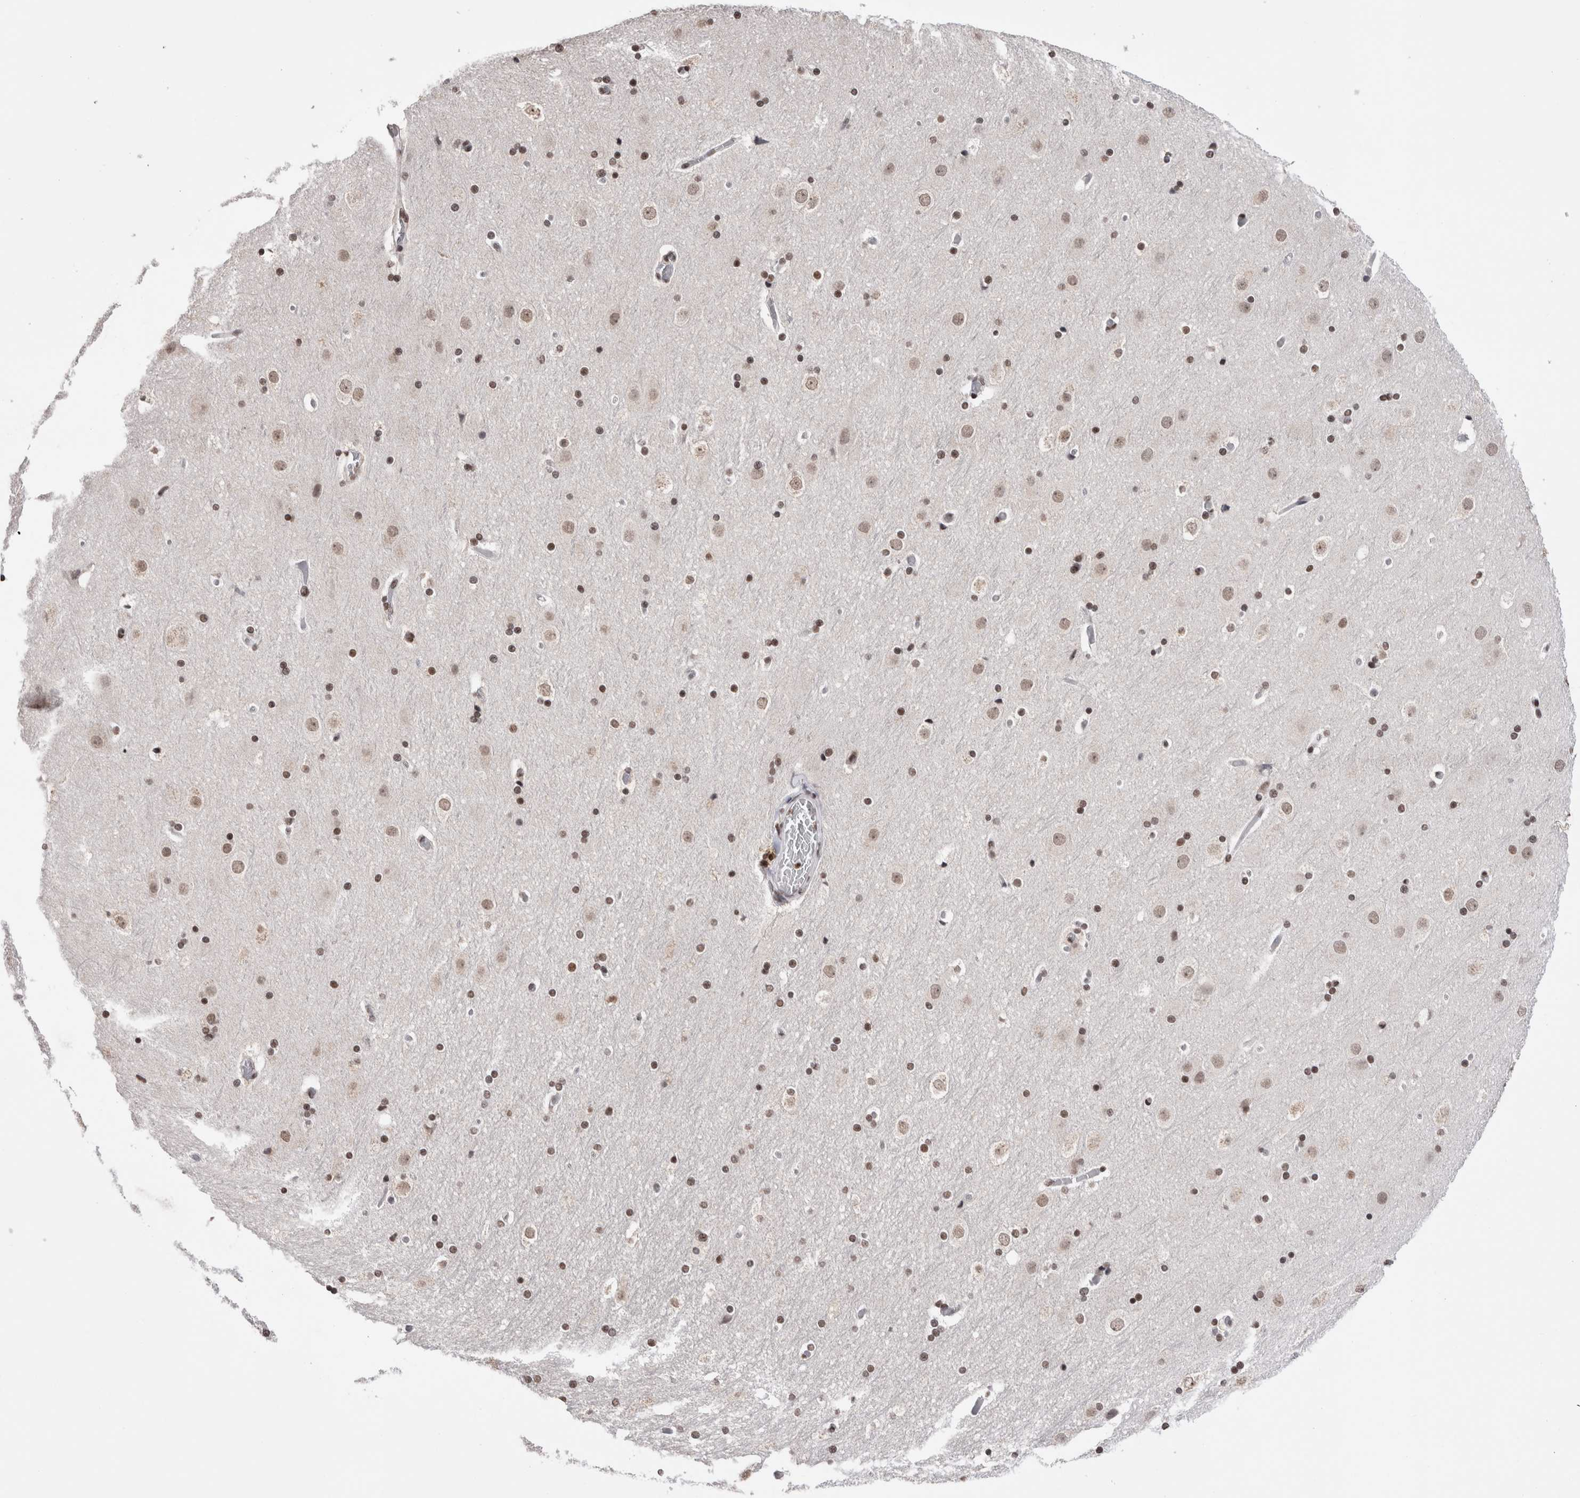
{"staining": {"intensity": "moderate", "quantity": ">75%", "location": "nuclear"}, "tissue": "cerebral cortex", "cell_type": "Endothelial cells", "image_type": "normal", "snomed": [{"axis": "morphology", "description": "Normal tissue, NOS"}, {"axis": "topography", "description": "Cerebral cortex"}], "caption": "Immunohistochemistry (IHC) of normal cerebral cortex shows medium levels of moderate nuclear positivity in about >75% of endothelial cells.", "gene": "SMC1A", "patient": {"sex": "male", "age": 57}}